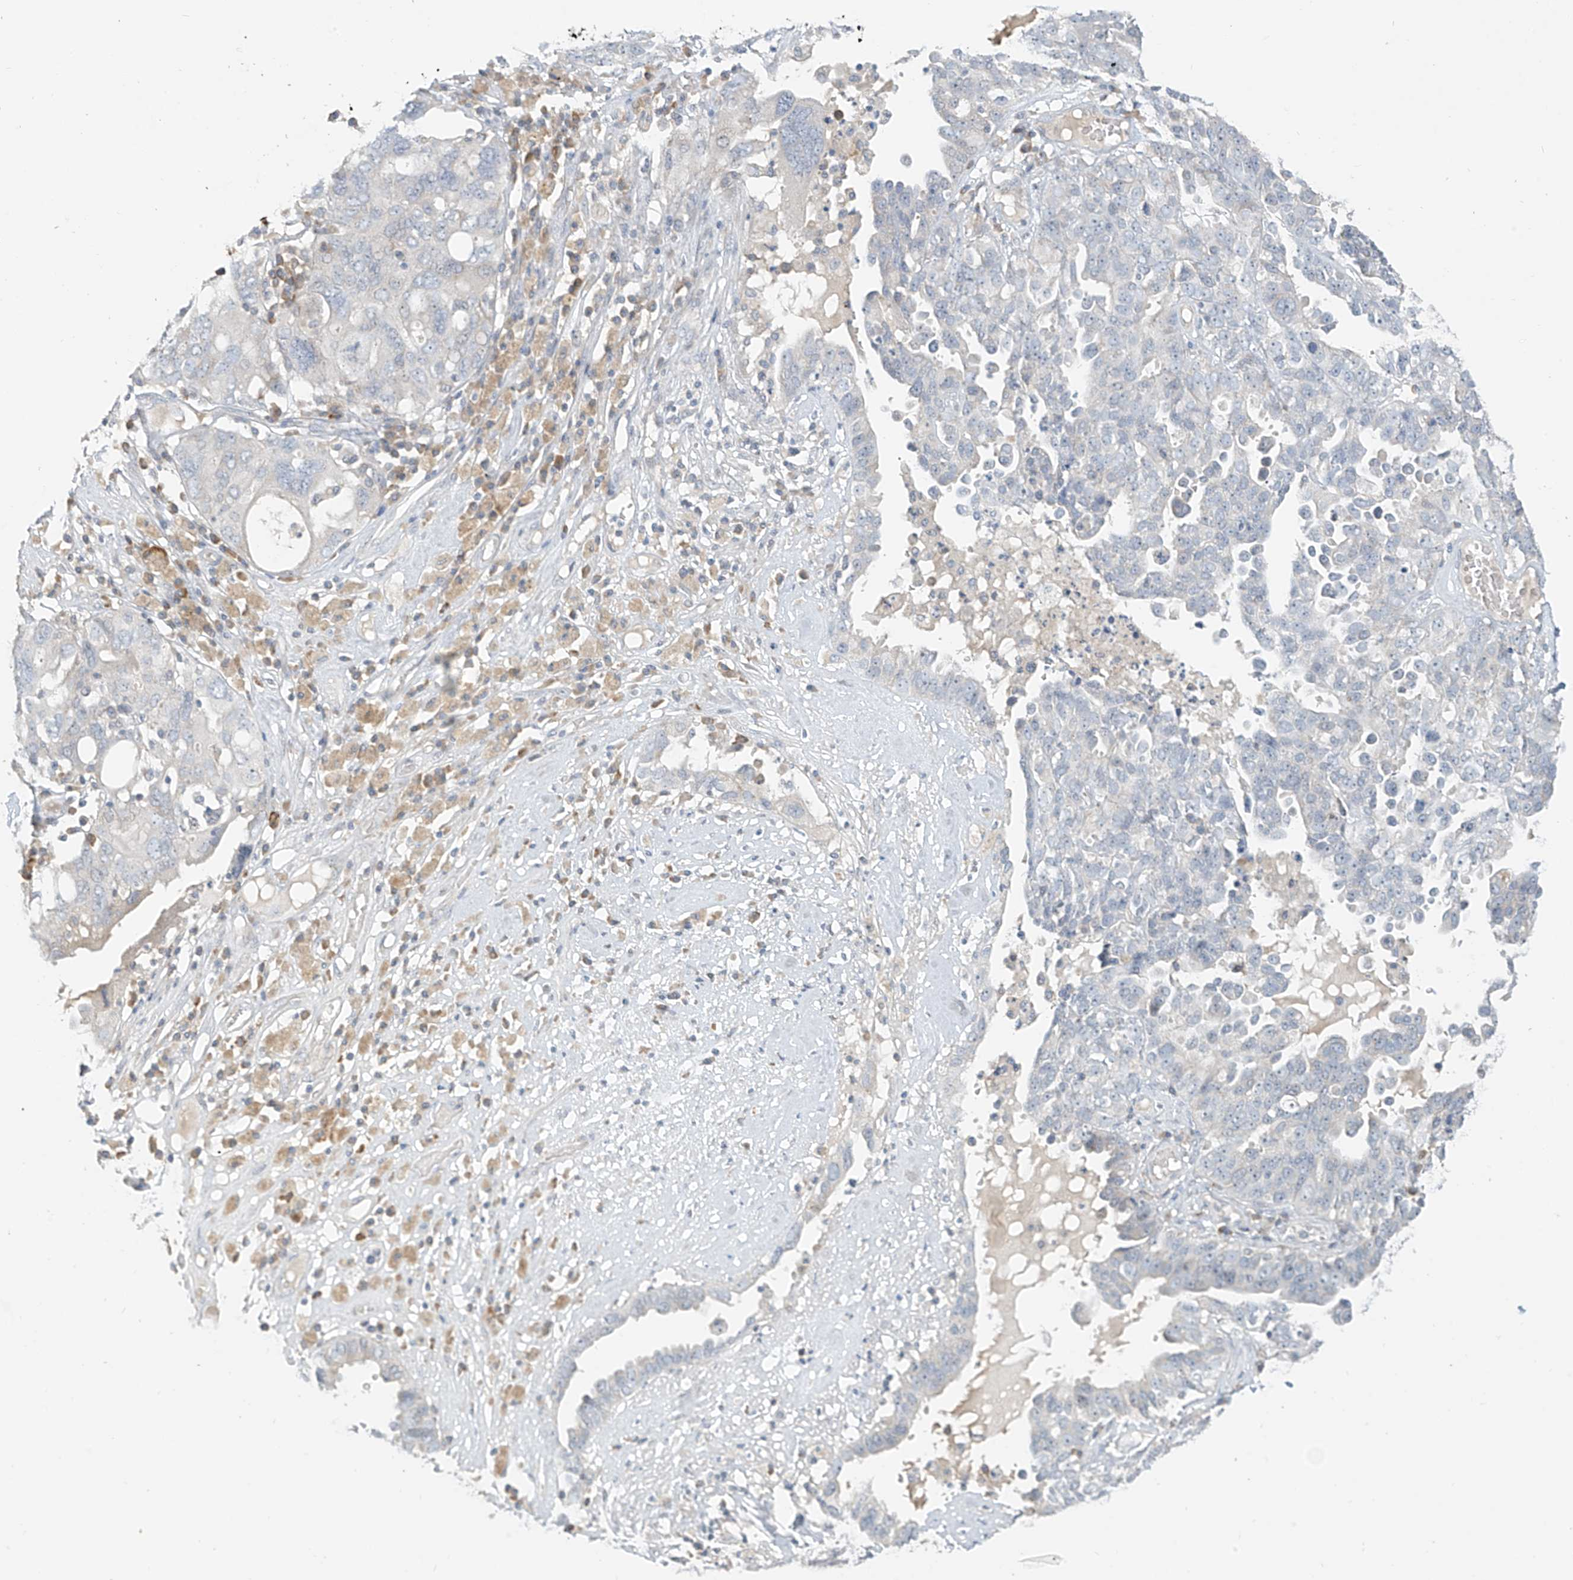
{"staining": {"intensity": "negative", "quantity": "none", "location": "none"}, "tissue": "ovarian cancer", "cell_type": "Tumor cells", "image_type": "cancer", "snomed": [{"axis": "morphology", "description": "Carcinoma, endometroid"}, {"axis": "topography", "description": "Ovary"}], "caption": "DAB immunohistochemical staining of human ovarian cancer demonstrates no significant positivity in tumor cells.", "gene": "C2orf42", "patient": {"sex": "female", "age": 62}}